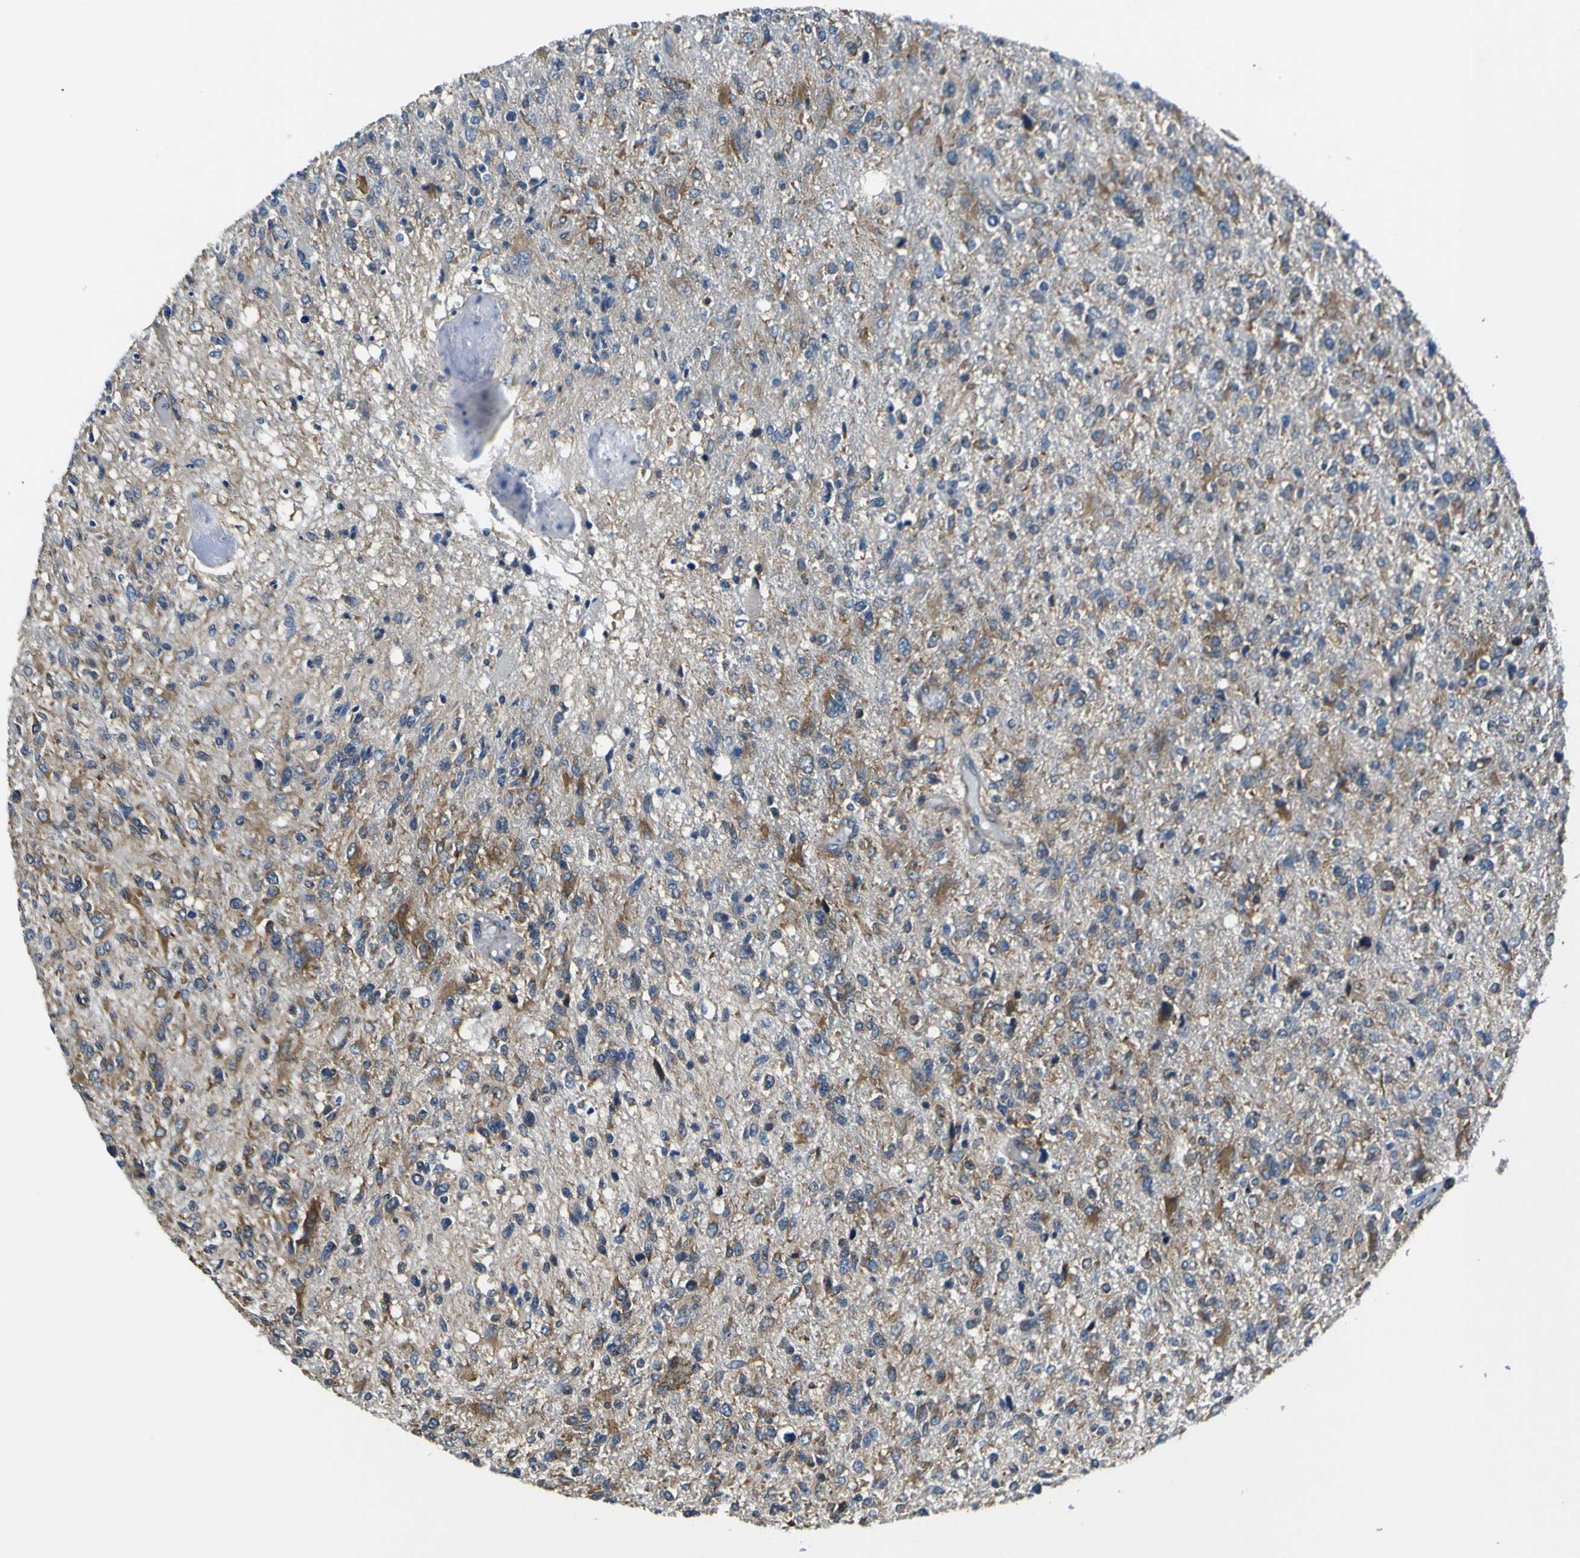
{"staining": {"intensity": "moderate", "quantity": "25%-75%", "location": "cytoplasmic/membranous"}, "tissue": "glioma", "cell_type": "Tumor cells", "image_type": "cancer", "snomed": [{"axis": "morphology", "description": "Glioma, malignant, High grade"}, {"axis": "topography", "description": "Cerebral cortex"}], "caption": "Glioma stained for a protein (brown) demonstrates moderate cytoplasmic/membranous positive expression in about 25%-75% of tumor cells.", "gene": "RPSA", "patient": {"sex": "male", "age": 76}}